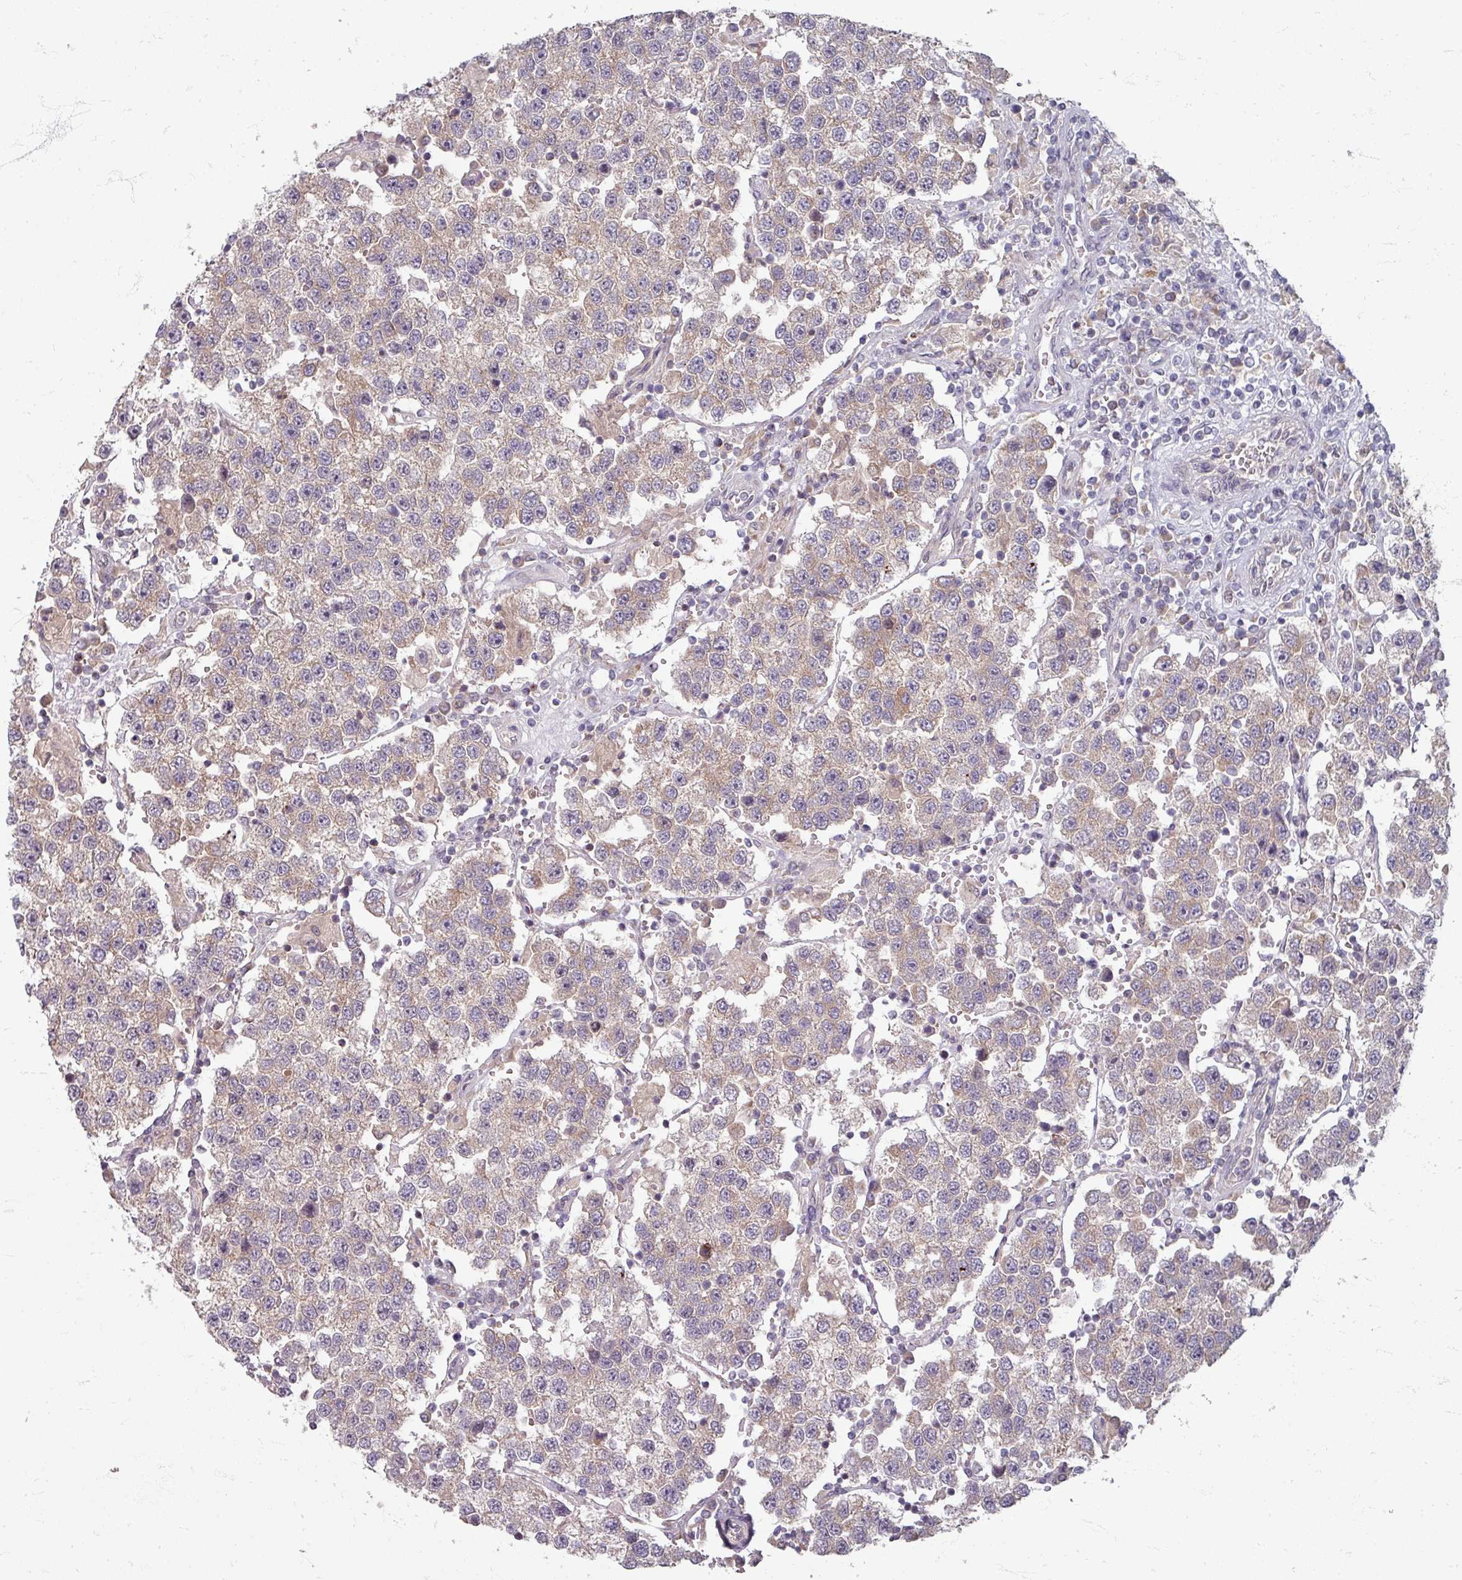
{"staining": {"intensity": "weak", "quantity": "25%-75%", "location": "cytoplasmic/membranous"}, "tissue": "testis cancer", "cell_type": "Tumor cells", "image_type": "cancer", "snomed": [{"axis": "morphology", "description": "Seminoma, NOS"}, {"axis": "topography", "description": "Testis"}], "caption": "Human testis cancer stained with a brown dye exhibits weak cytoplasmic/membranous positive expression in approximately 25%-75% of tumor cells.", "gene": "STAM", "patient": {"sex": "male", "age": 37}}